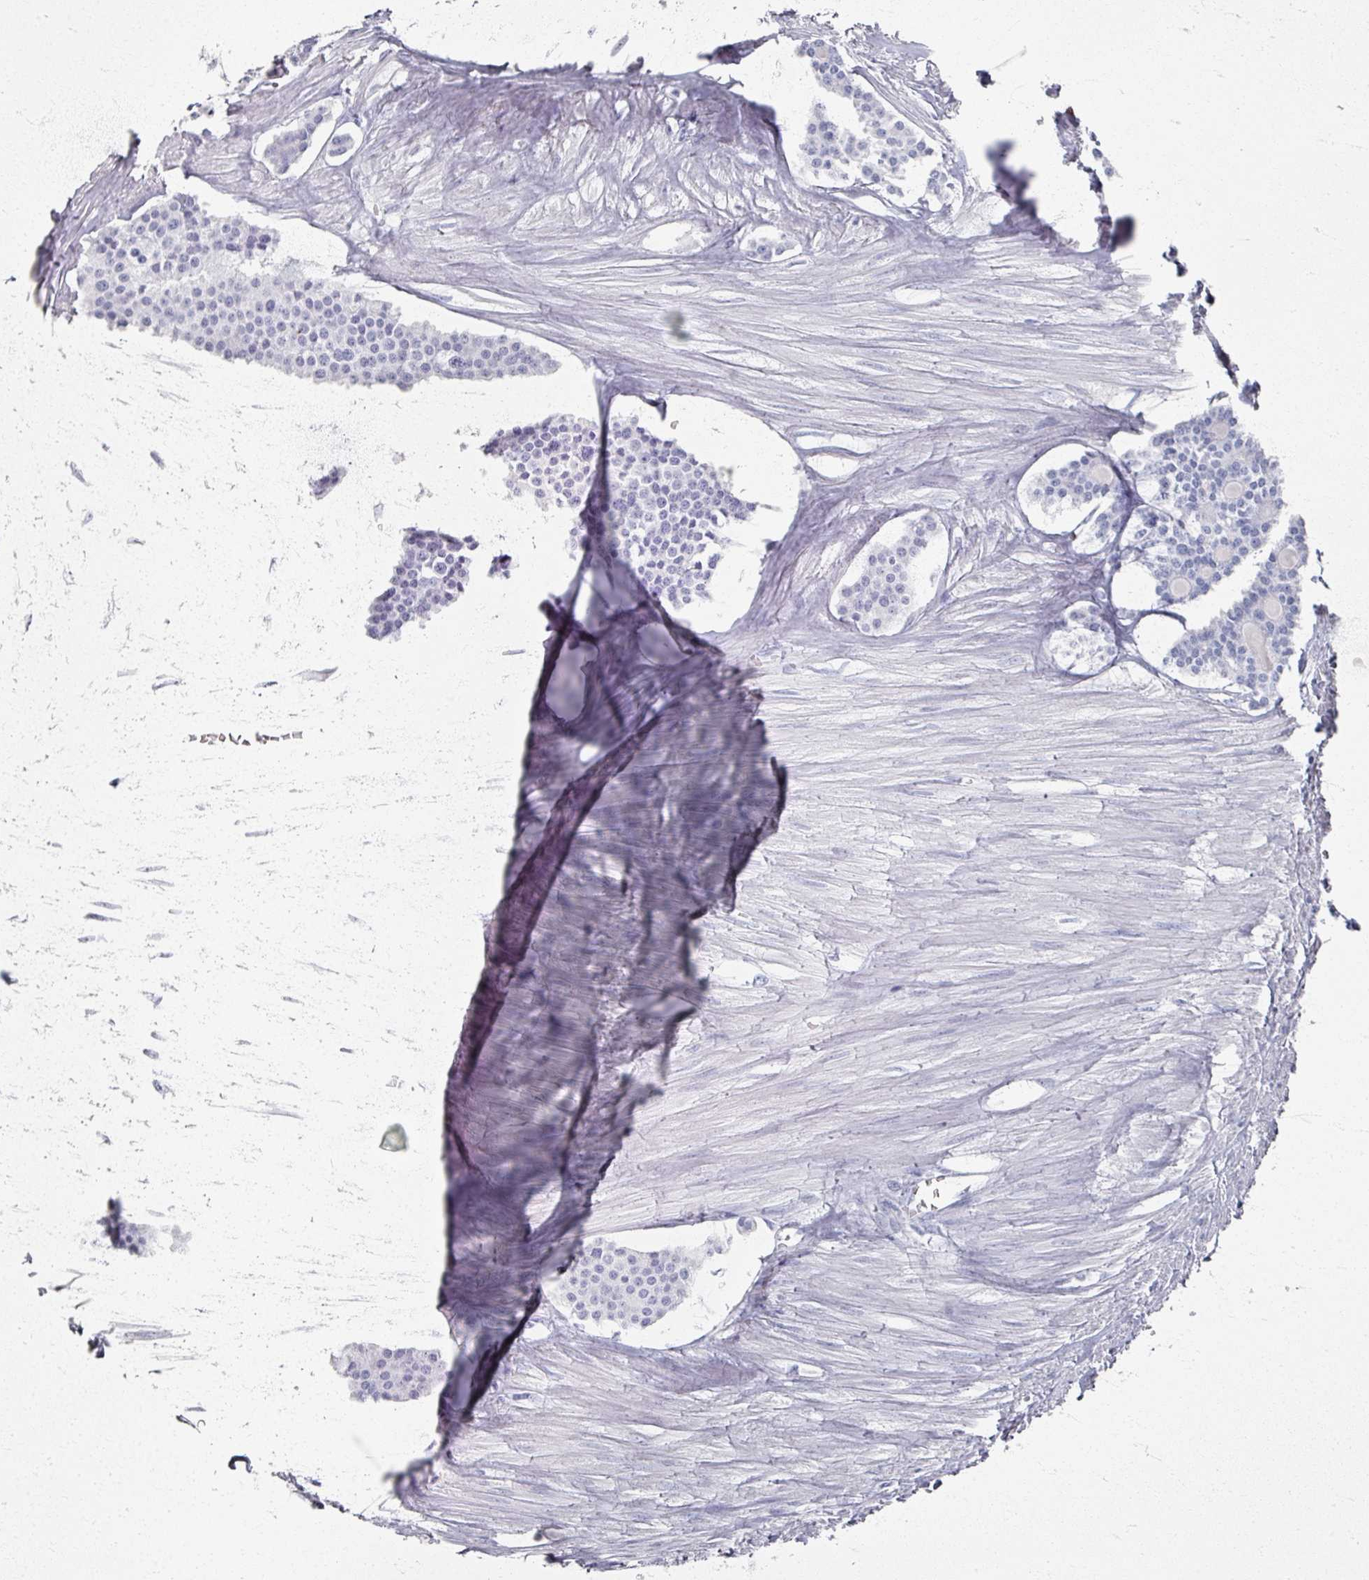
{"staining": {"intensity": "negative", "quantity": "none", "location": "none"}, "tissue": "carcinoid", "cell_type": "Tumor cells", "image_type": "cancer", "snomed": [{"axis": "morphology", "description": "Carcinoid, malignant, NOS"}, {"axis": "topography", "description": "Small intestine"}], "caption": "Tumor cells show no significant expression in carcinoid.", "gene": "PSKH1", "patient": {"sex": "male", "age": 60}}